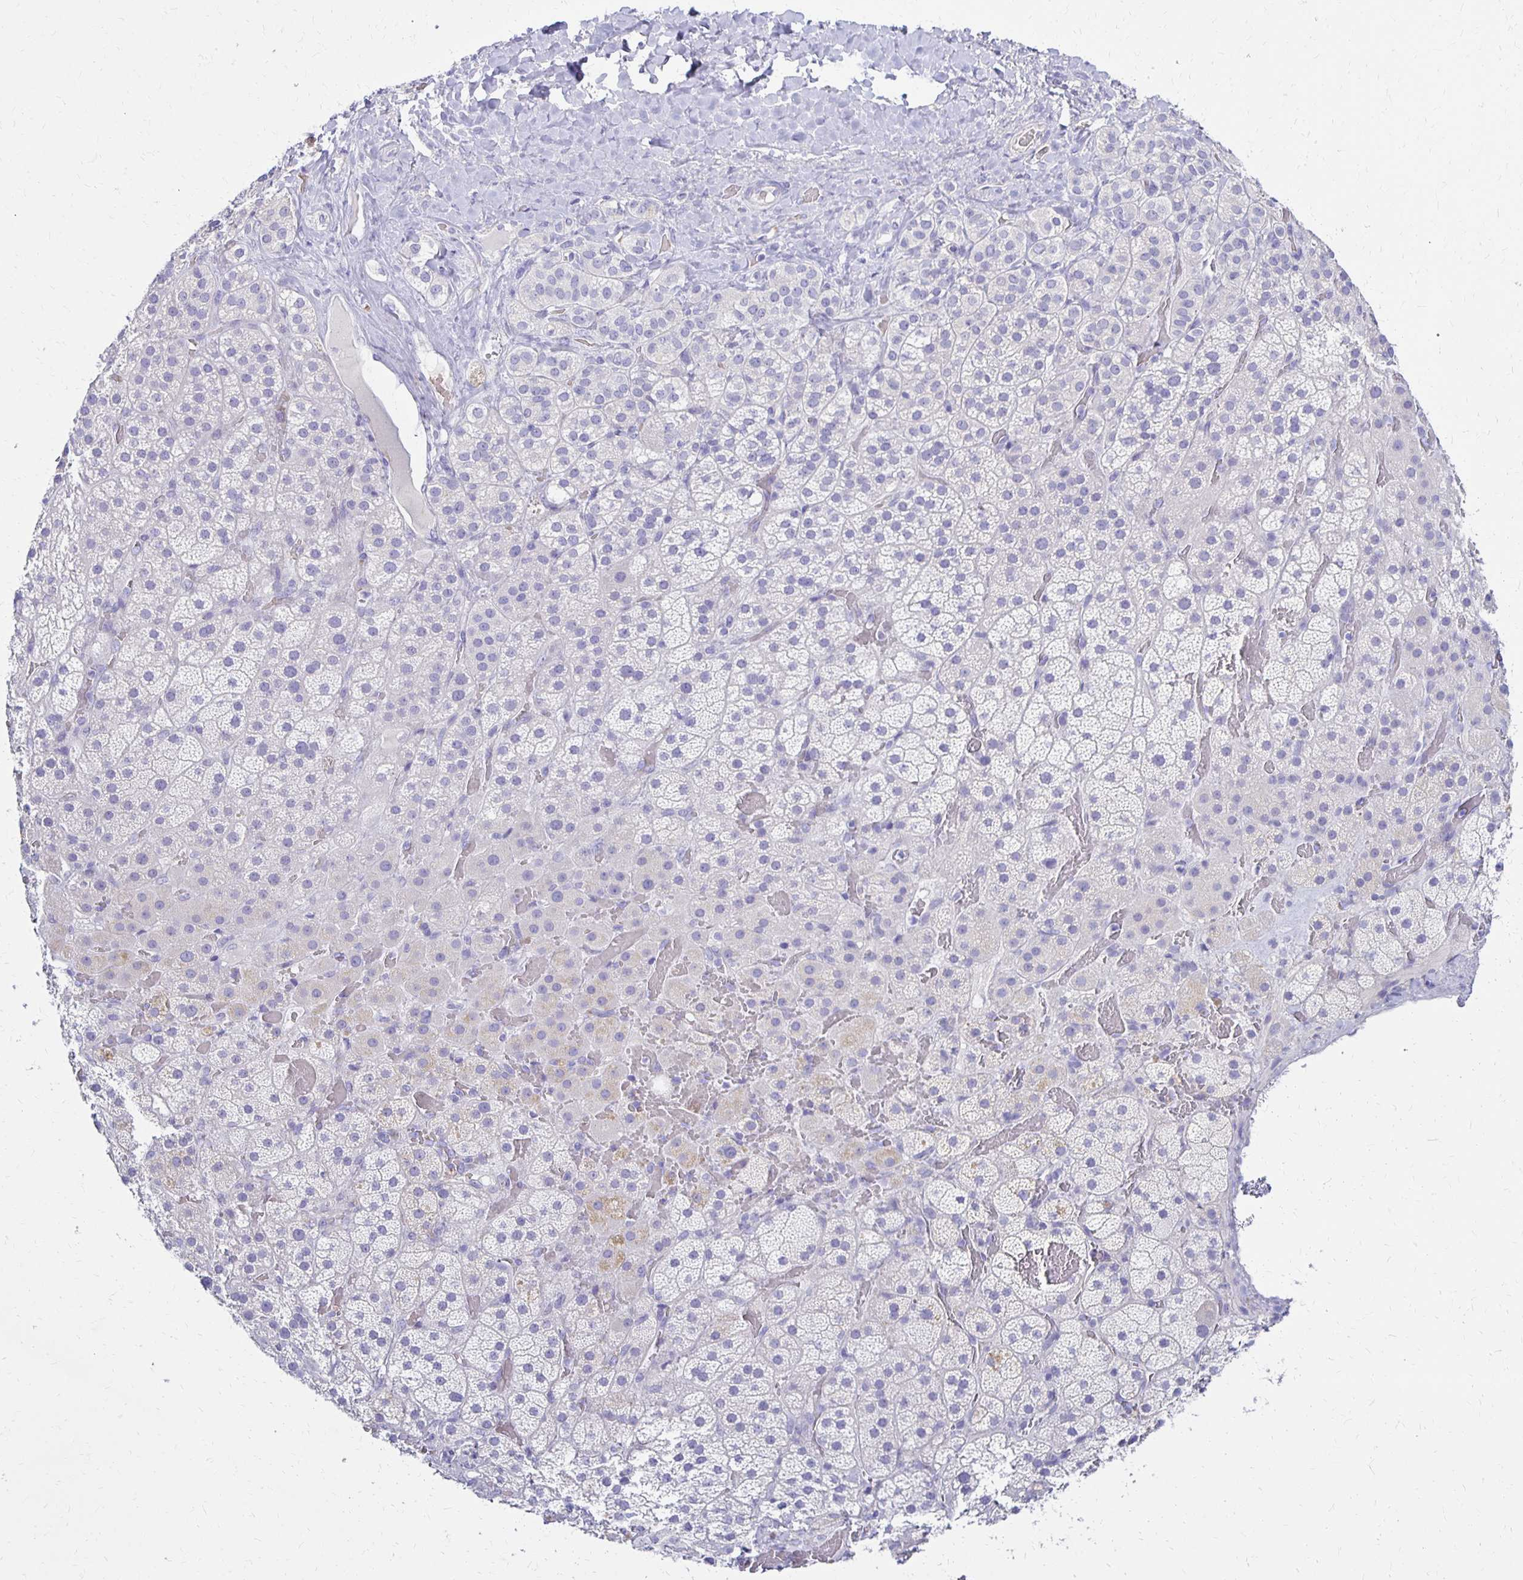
{"staining": {"intensity": "weak", "quantity": "<25%", "location": "cytoplasmic/membranous"}, "tissue": "adrenal gland", "cell_type": "Glandular cells", "image_type": "normal", "snomed": [{"axis": "morphology", "description": "Normal tissue, NOS"}, {"axis": "topography", "description": "Adrenal gland"}], "caption": "Immunohistochemistry (IHC) of benign adrenal gland exhibits no positivity in glandular cells.", "gene": "FNTB", "patient": {"sex": "male", "age": 57}}